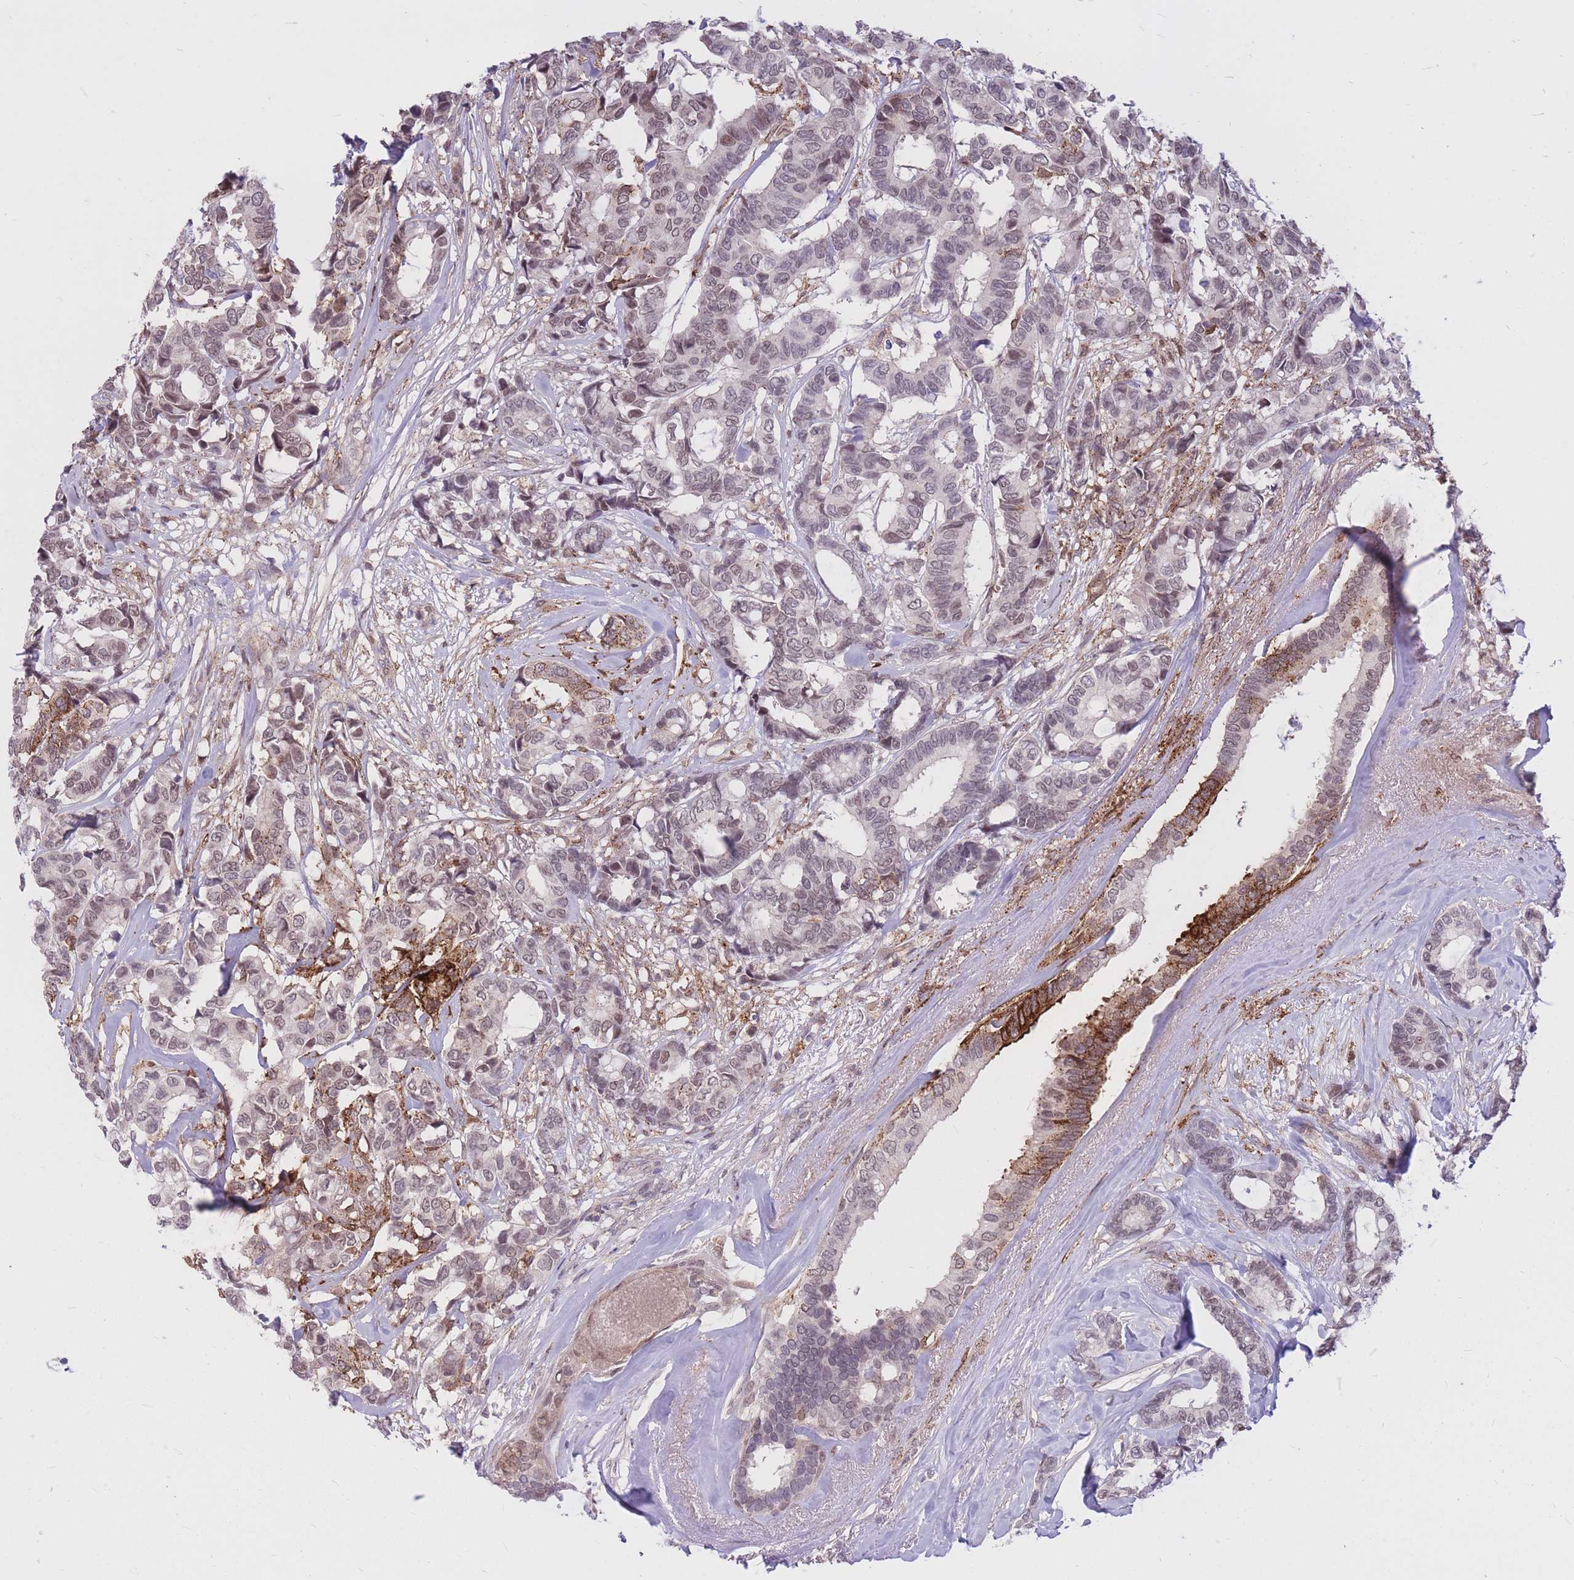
{"staining": {"intensity": "strong", "quantity": "<25%", "location": "cytoplasmic/membranous,nuclear"}, "tissue": "breast cancer", "cell_type": "Tumor cells", "image_type": "cancer", "snomed": [{"axis": "morphology", "description": "Duct carcinoma"}, {"axis": "topography", "description": "Breast"}], "caption": "The histopathology image reveals staining of breast intraductal carcinoma, revealing strong cytoplasmic/membranous and nuclear protein positivity (brown color) within tumor cells. (brown staining indicates protein expression, while blue staining denotes nuclei).", "gene": "TCF20", "patient": {"sex": "female", "age": 87}}